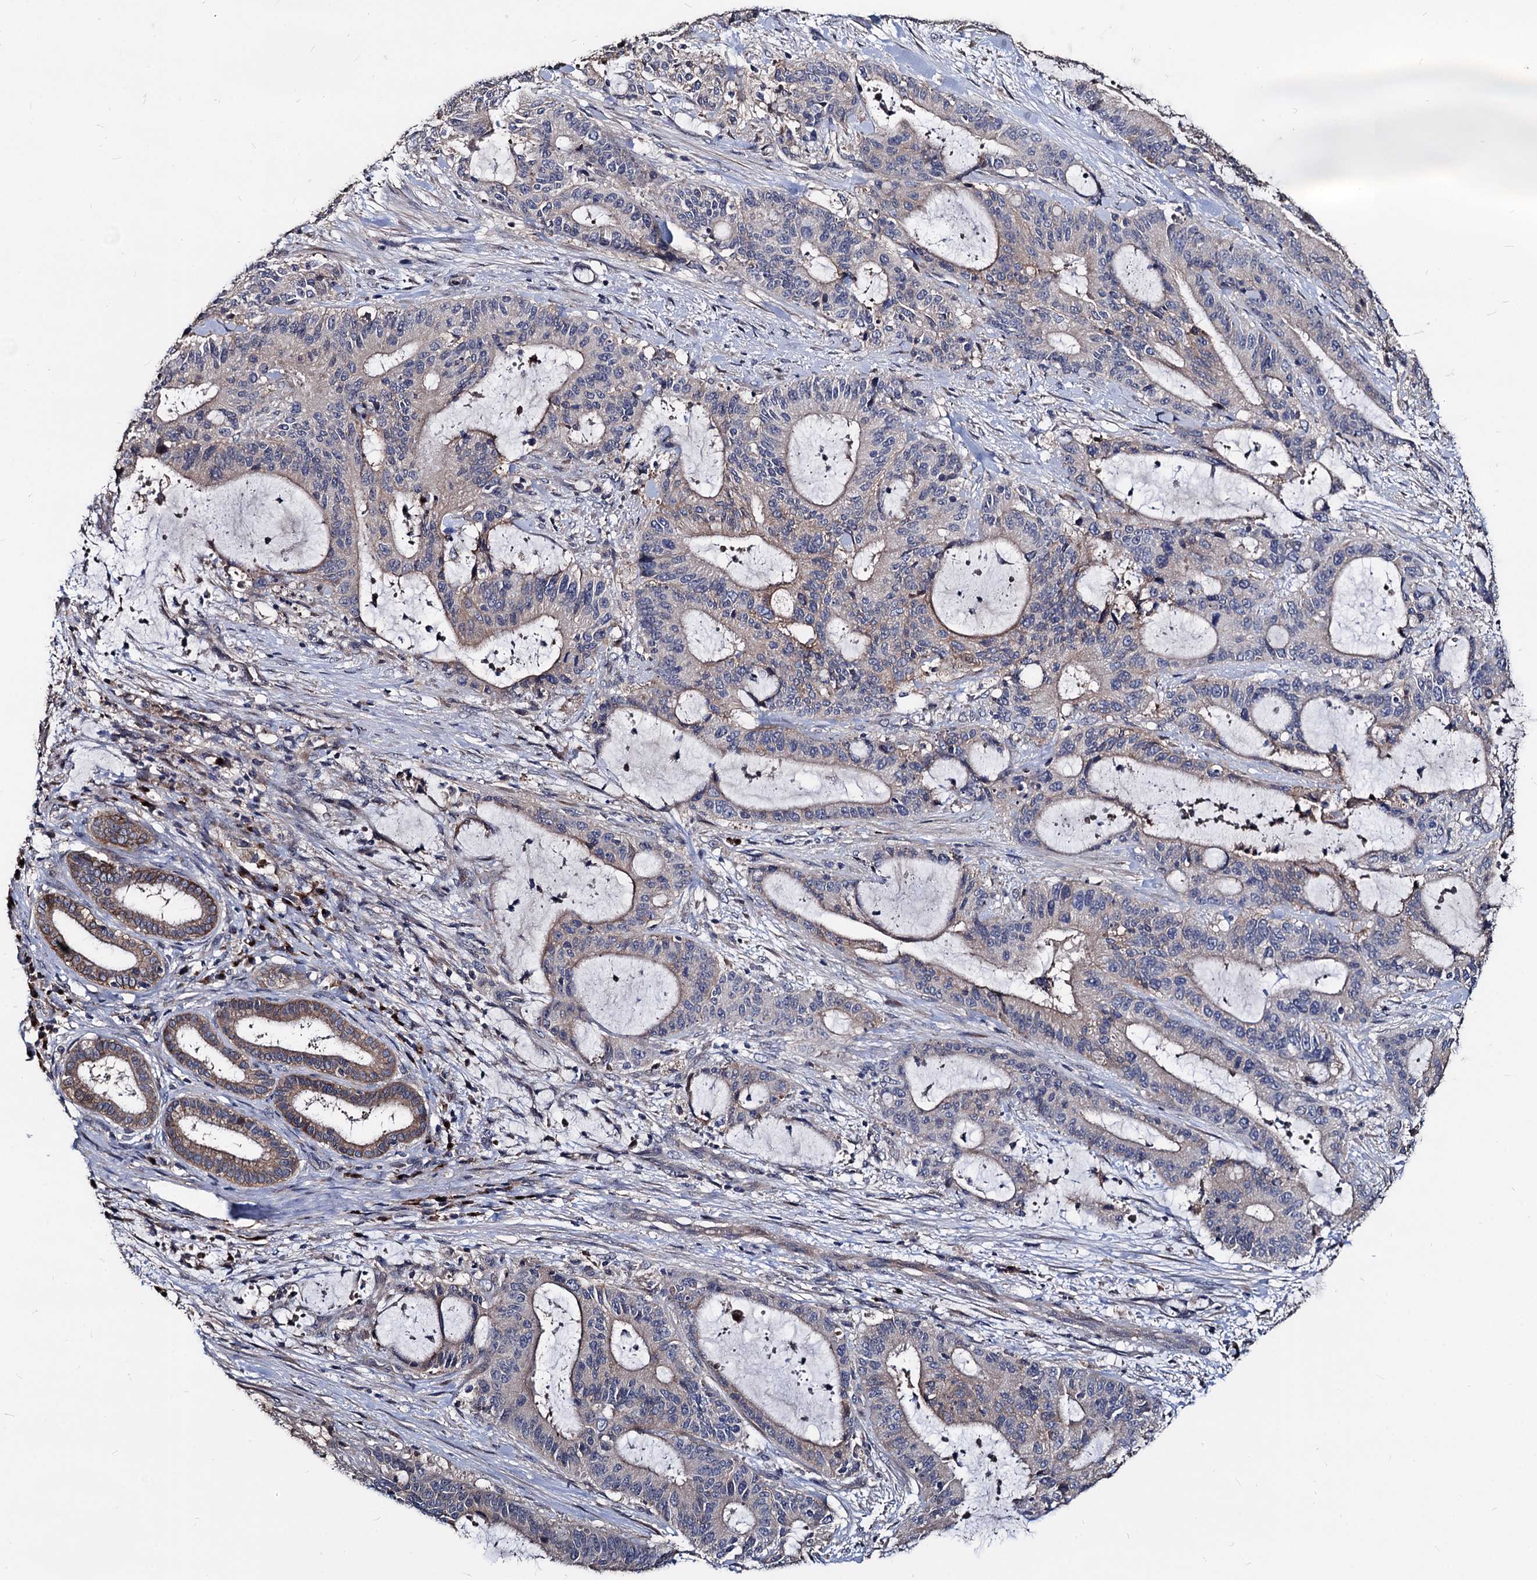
{"staining": {"intensity": "moderate", "quantity": "<25%", "location": "cytoplasmic/membranous"}, "tissue": "liver cancer", "cell_type": "Tumor cells", "image_type": "cancer", "snomed": [{"axis": "morphology", "description": "Normal tissue, NOS"}, {"axis": "morphology", "description": "Cholangiocarcinoma"}, {"axis": "topography", "description": "Liver"}, {"axis": "topography", "description": "Peripheral nerve tissue"}], "caption": "There is low levels of moderate cytoplasmic/membranous positivity in tumor cells of liver cancer (cholangiocarcinoma), as demonstrated by immunohistochemical staining (brown color).", "gene": "SMAGP", "patient": {"sex": "female", "age": 73}}